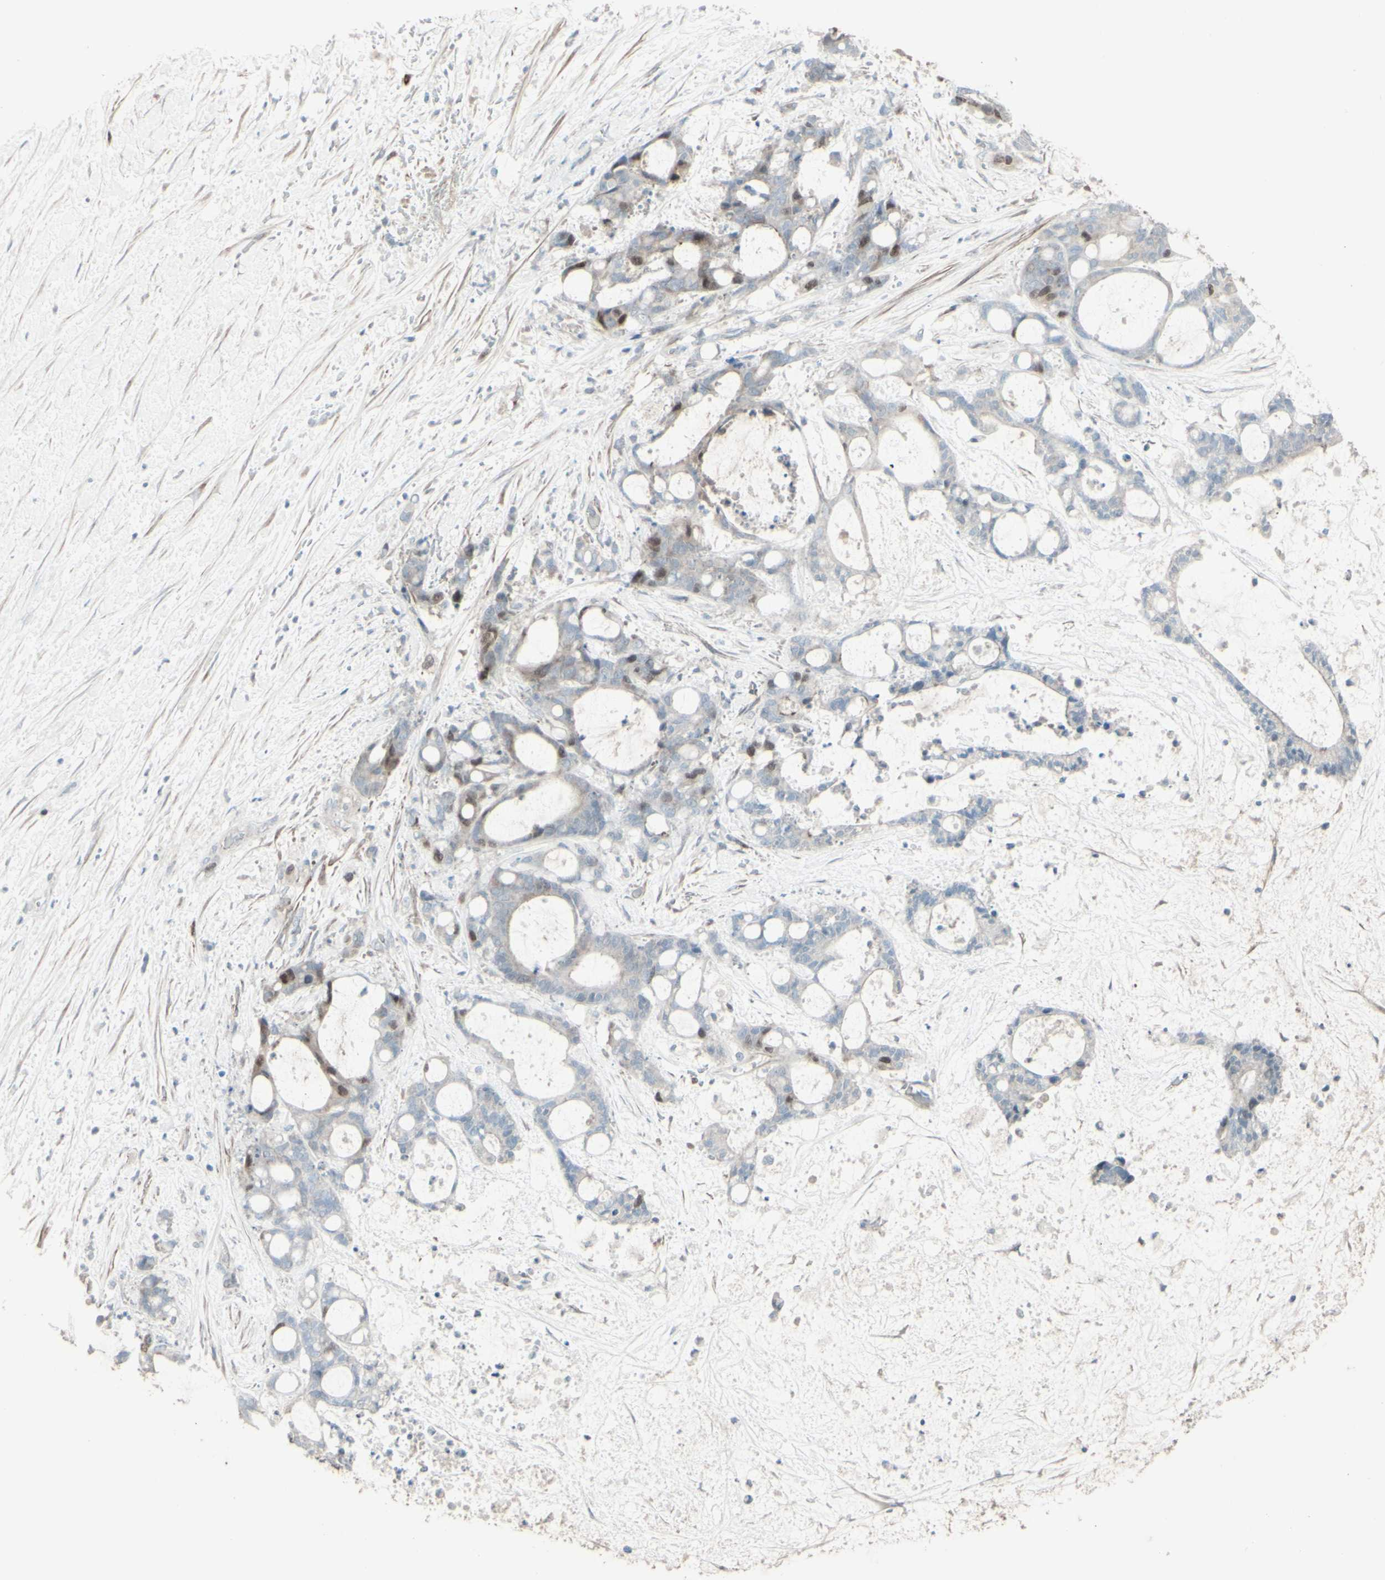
{"staining": {"intensity": "moderate", "quantity": "25%-75%", "location": "nuclear"}, "tissue": "liver cancer", "cell_type": "Tumor cells", "image_type": "cancer", "snomed": [{"axis": "morphology", "description": "Cholangiocarcinoma"}, {"axis": "topography", "description": "Liver"}], "caption": "Moderate nuclear protein positivity is seen in approximately 25%-75% of tumor cells in liver cancer (cholangiocarcinoma).", "gene": "GMNN", "patient": {"sex": "female", "age": 73}}